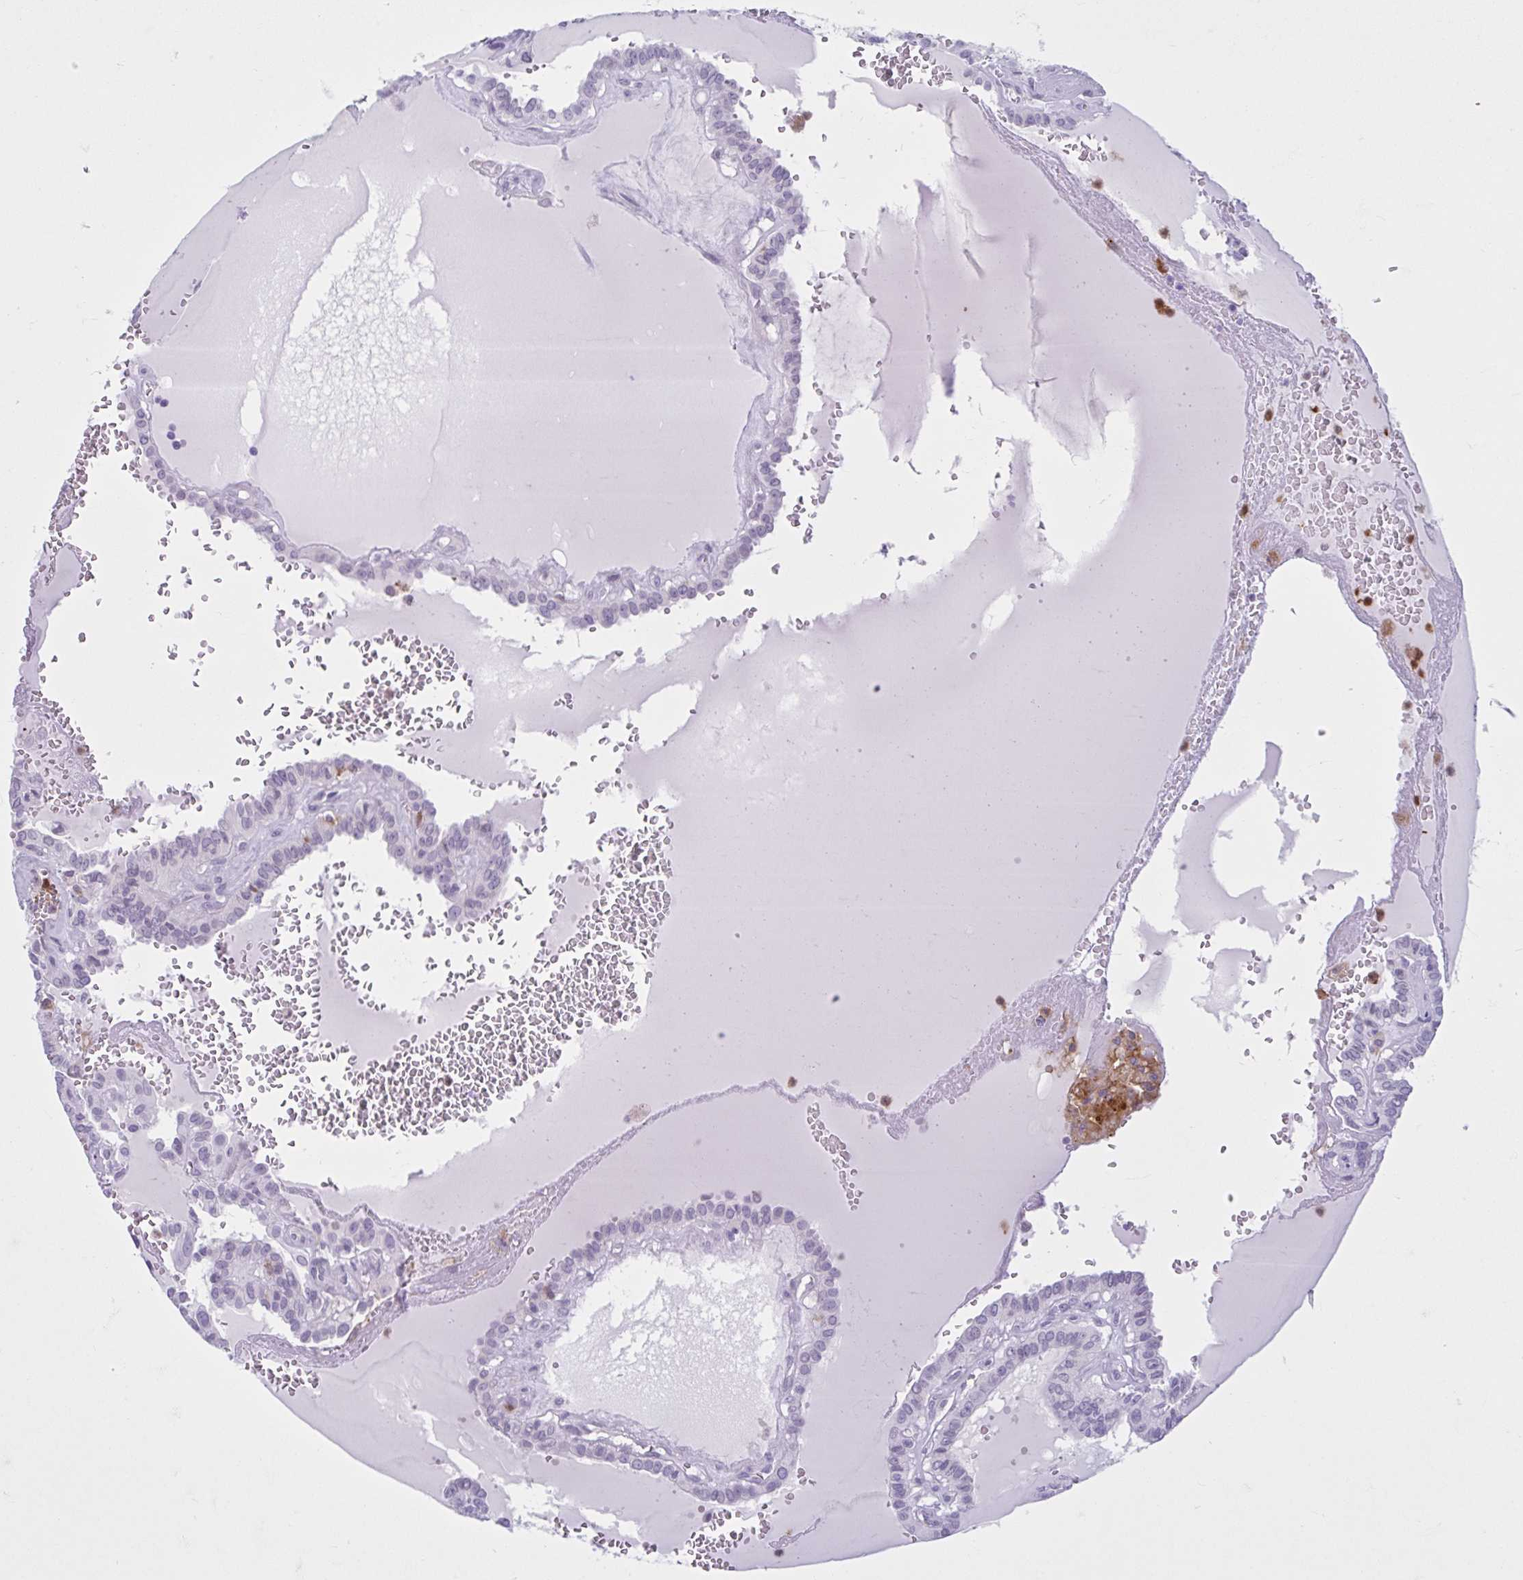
{"staining": {"intensity": "negative", "quantity": "none", "location": "none"}, "tissue": "thyroid cancer", "cell_type": "Tumor cells", "image_type": "cancer", "snomed": [{"axis": "morphology", "description": "Papillary adenocarcinoma, NOS"}, {"axis": "topography", "description": "Thyroid gland"}], "caption": "Tumor cells show no significant expression in papillary adenocarcinoma (thyroid). The staining was performed using DAB (3,3'-diaminobenzidine) to visualize the protein expression in brown, while the nuclei were stained in blue with hematoxylin (Magnification: 20x).", "gene": "CEP120", "patient": {"sex": "female", "age": 21}}